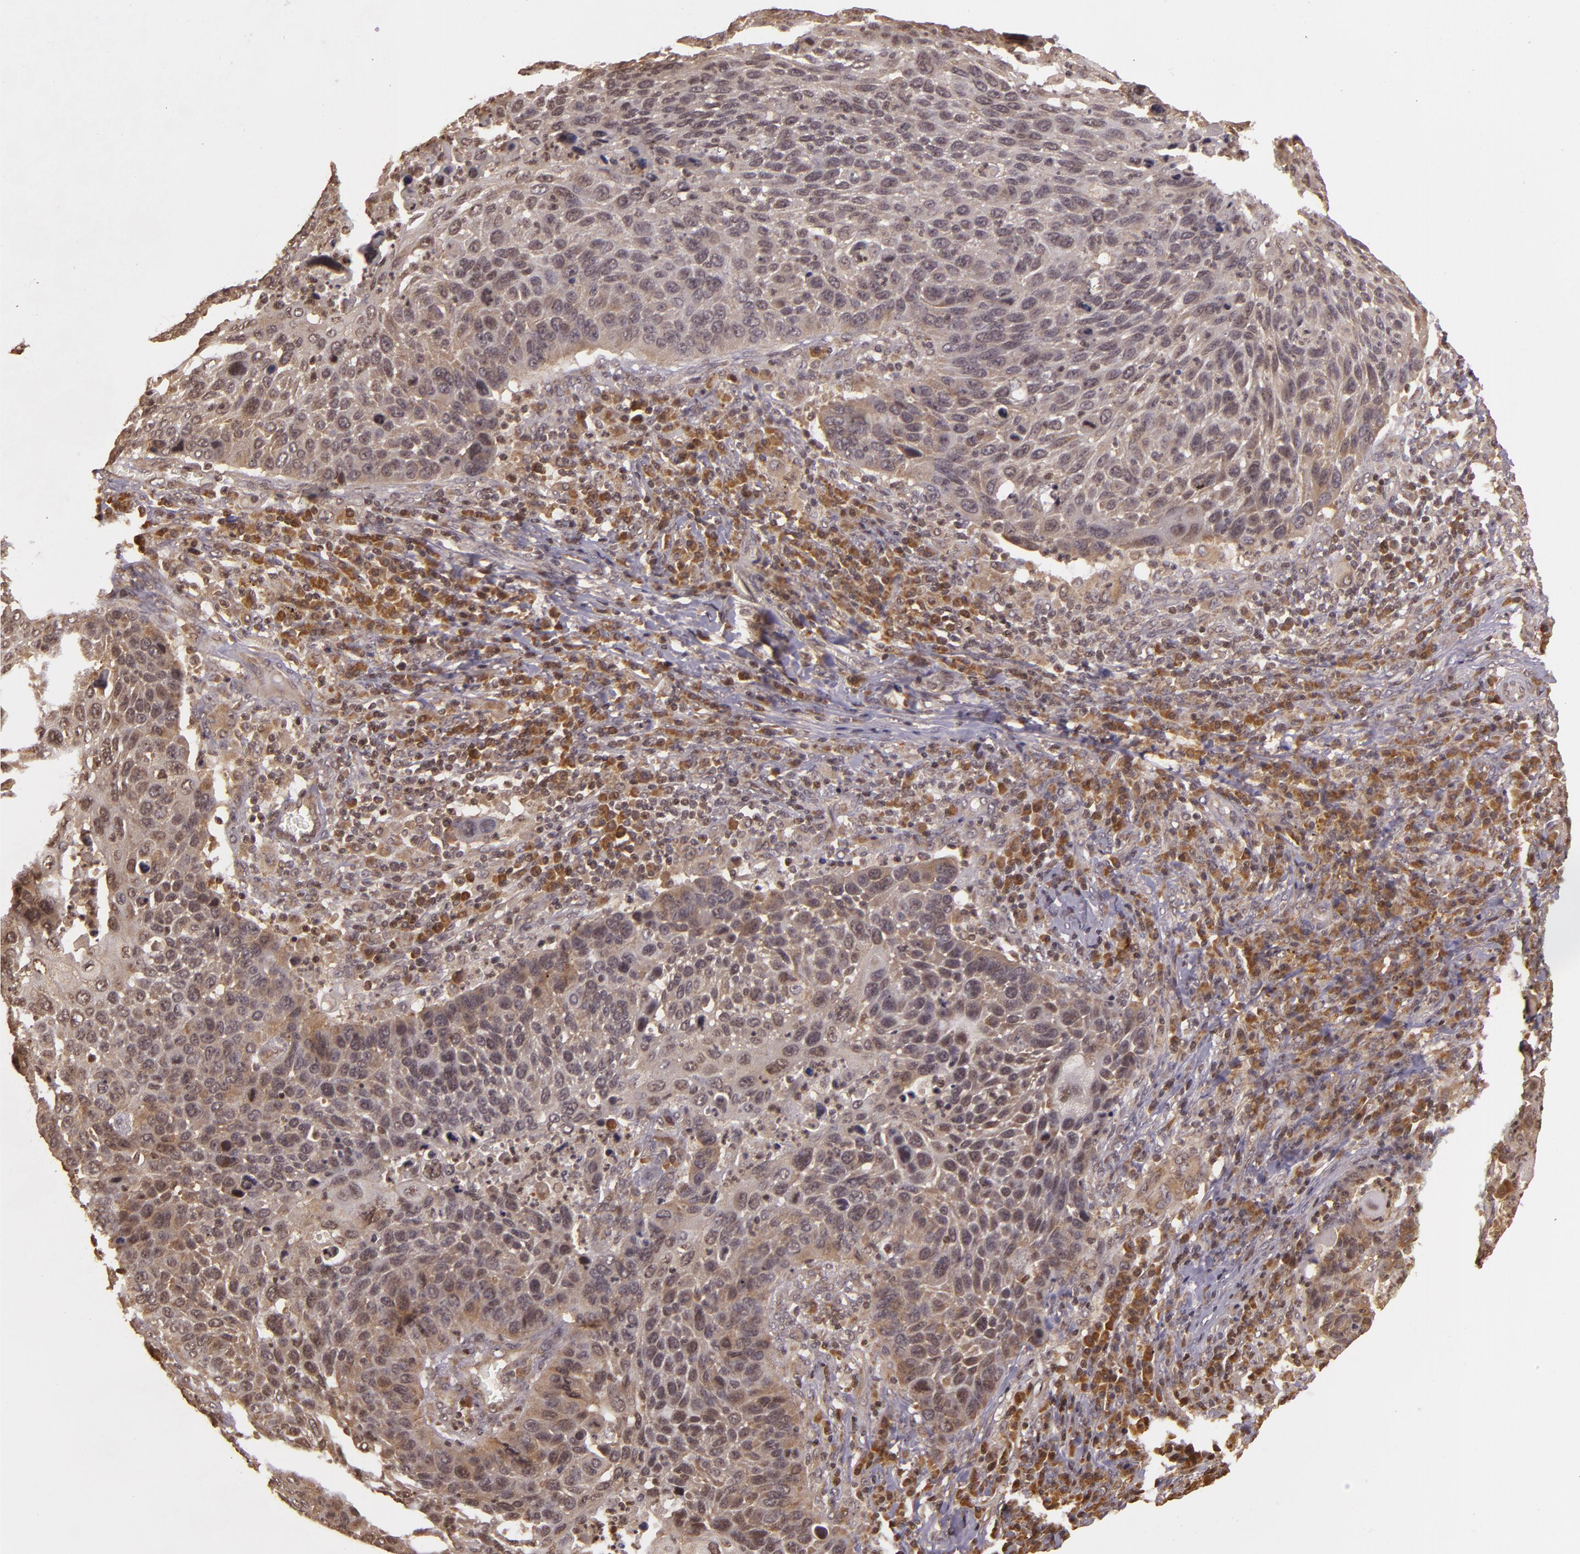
{"staining": {"intensity": "weak", "quantity": "25%-75%", "location": "cytoplasmic/membranous,nuclear"}, "tissue": "lung cancer", "cell_type": "Tumor cells", "image_type": "cancer", "snomed": [{"axis": "morphology", "description": "Squamous cell carcinoma, NOS"}, {"axis": "topography", "description": "Lung"}], "caption": "Immunohistochemistry (IHC) photomicrograph of lung cancer (squamous cell carcinoma) stained for a protein (brown), which demonstrates low levels of weak cytoplasmic/membranous and nuclear expression in approximately 25%-75% of tumor cells.", "gene": "TXNRD2", "patient": {"sex": "male", "age": 68}}